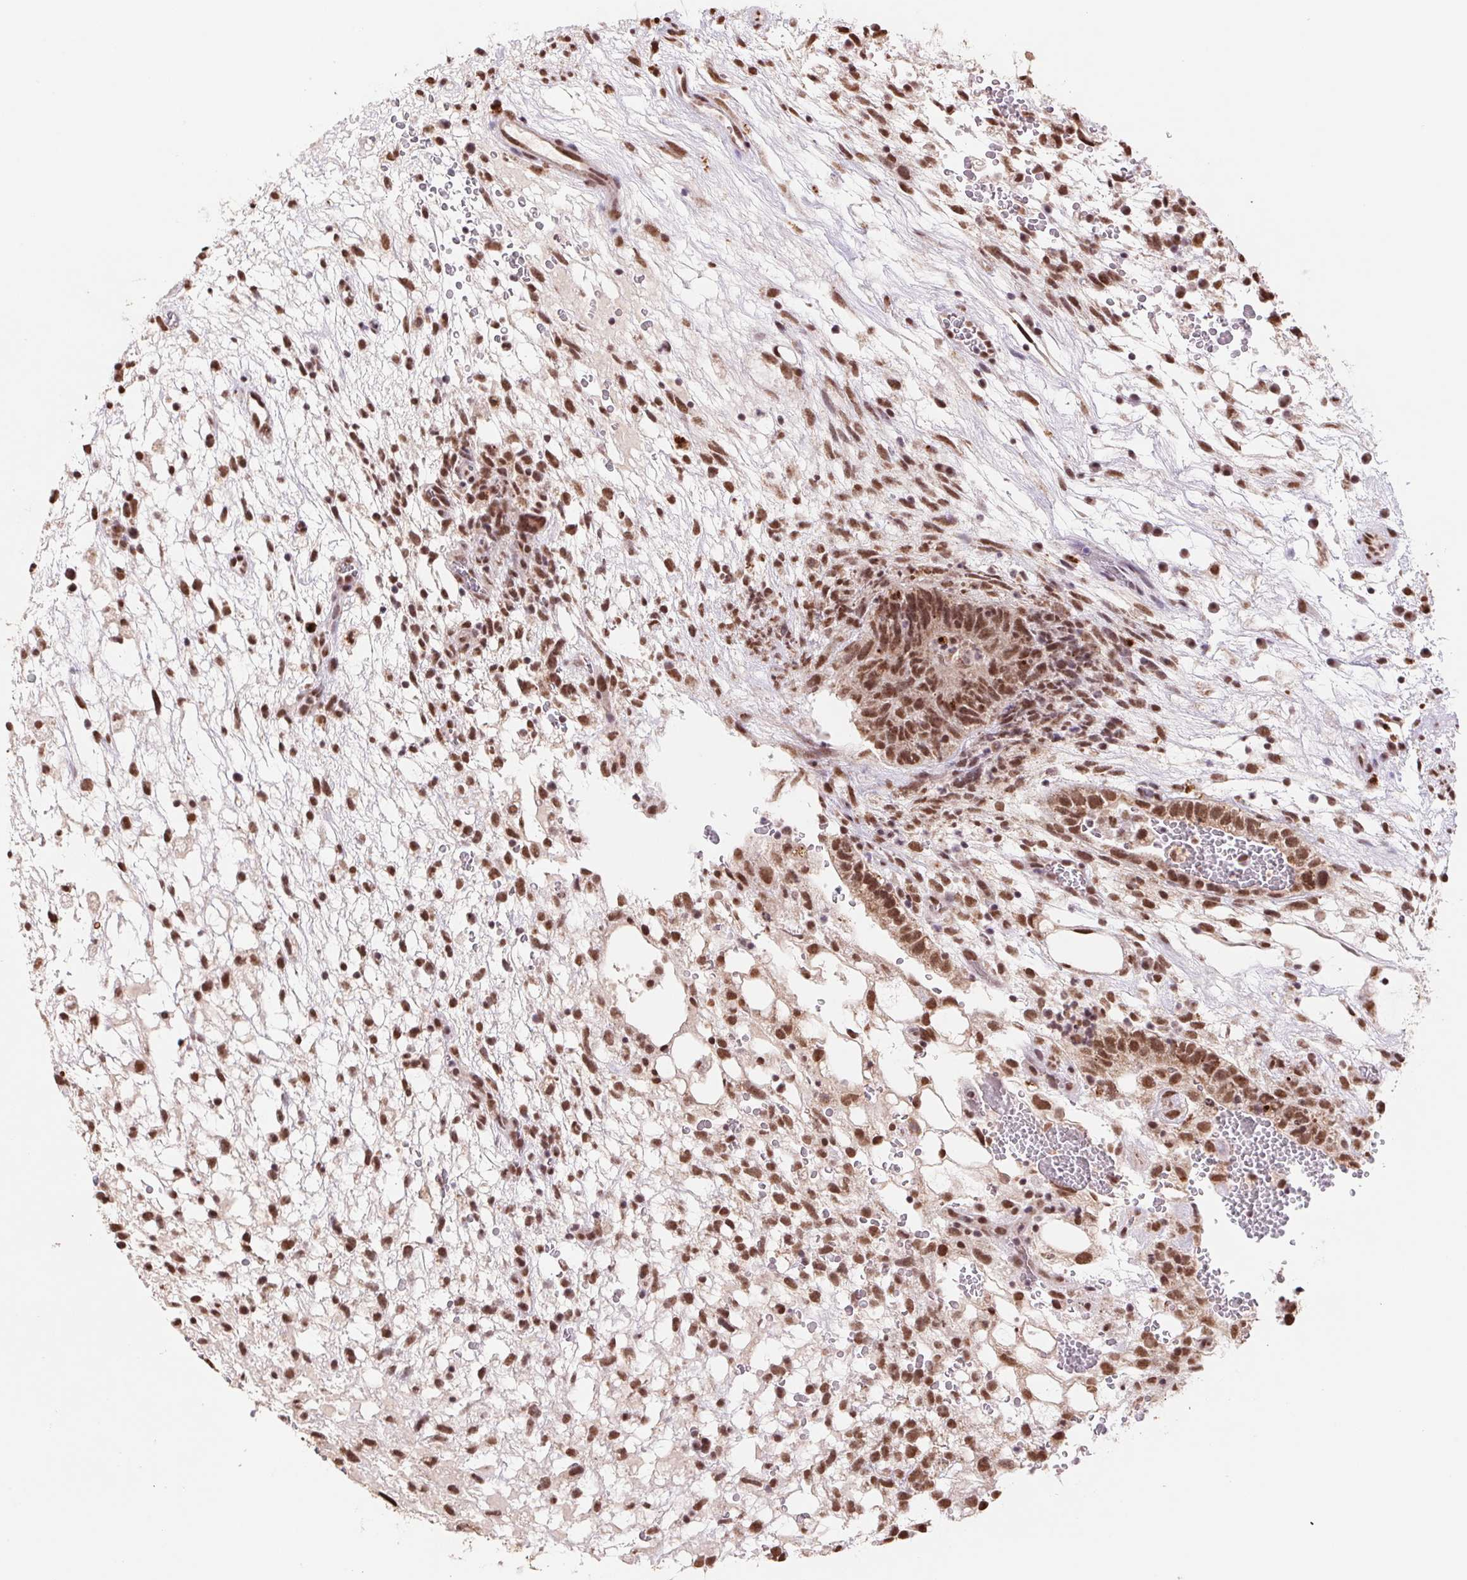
{"staining": {"intensity": "moderate", "quantity": ">75%", "location": "nuclear"}, "tissue": "testis cancer", "cell_type": "Tumor cells", "image_type": "cancer", "snomed": [{"axis": "morphology", "description": "Normal tissue, NOS"}, {"axis": "morphology", "description": "Carcinoma, Embryonal, NOS"}, {"axis": "topography", "description": "Testis"}], "caption": "Immunohistochemistry (IHC) (DAB) staining of testis cancer (embryonal carcinoma) shows moderate nuclear protein positivity in about >75% of tumor cells.", "gene": "SNRPG", "patient": {"sex": "male", "age": 32}}